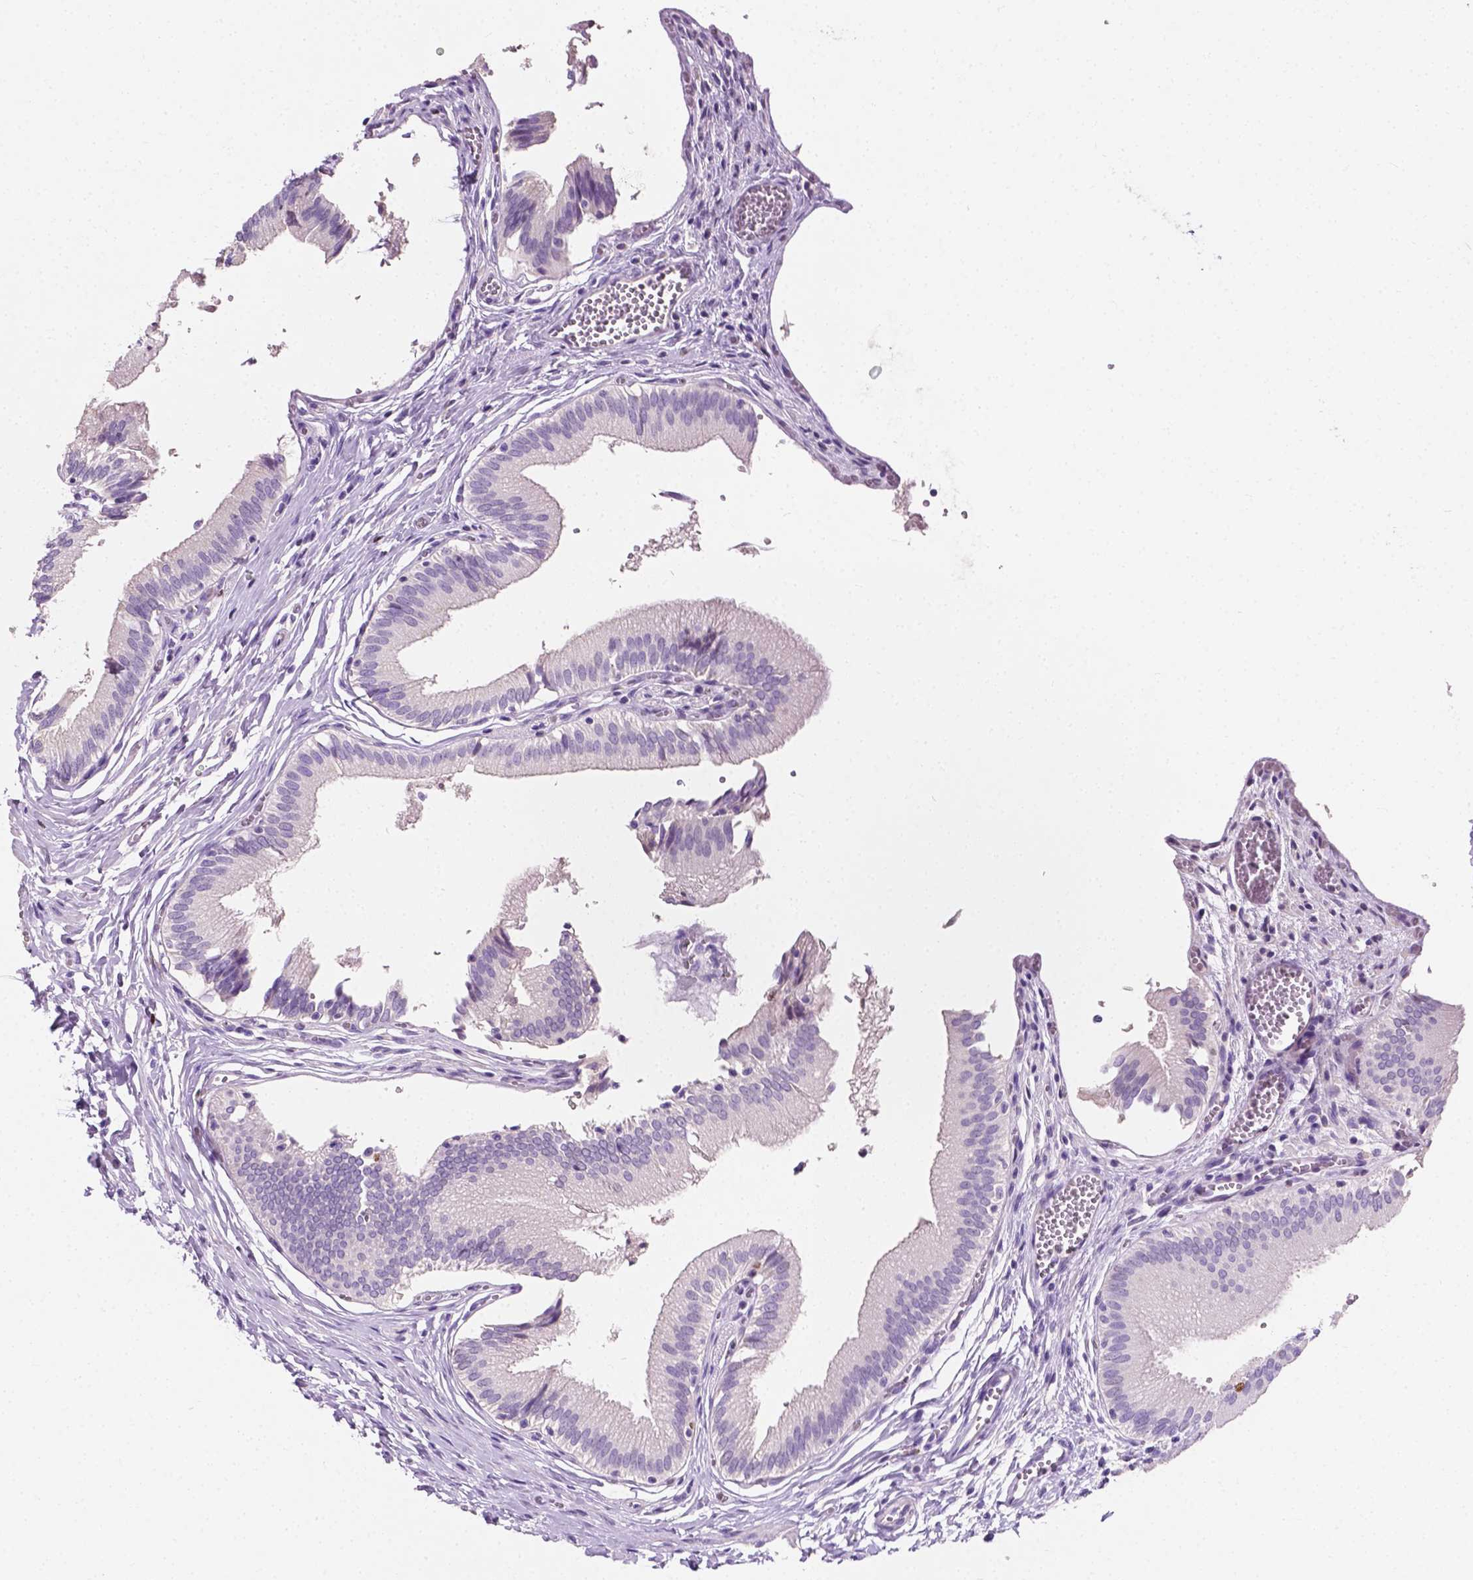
{"staining": {"intensity": "moderate", "quantity": "<25%", "location": "nuclear"}, "tissue": "gallbladder", "cell_type": "Glandular cells", "image_type": "normal", "snomed": [{"axis": "morphology", "description": "Normal tissue, NOS"}, {"axis": "topography", "description": "Gallbladder"}, {"axis": "topography", "description": "Peripheral nerve tissue"}], "caption": "Unremarkable gallbladder reveals moderate nuclear positivity in approximately <25% of glandular cells The staining was performed using DAB, with brown indicating positive protein expression. Nuclei are stained blue with hematoxylin..", "gene": "SIAH2", "patient": {"sex": "male", "age": 17}}